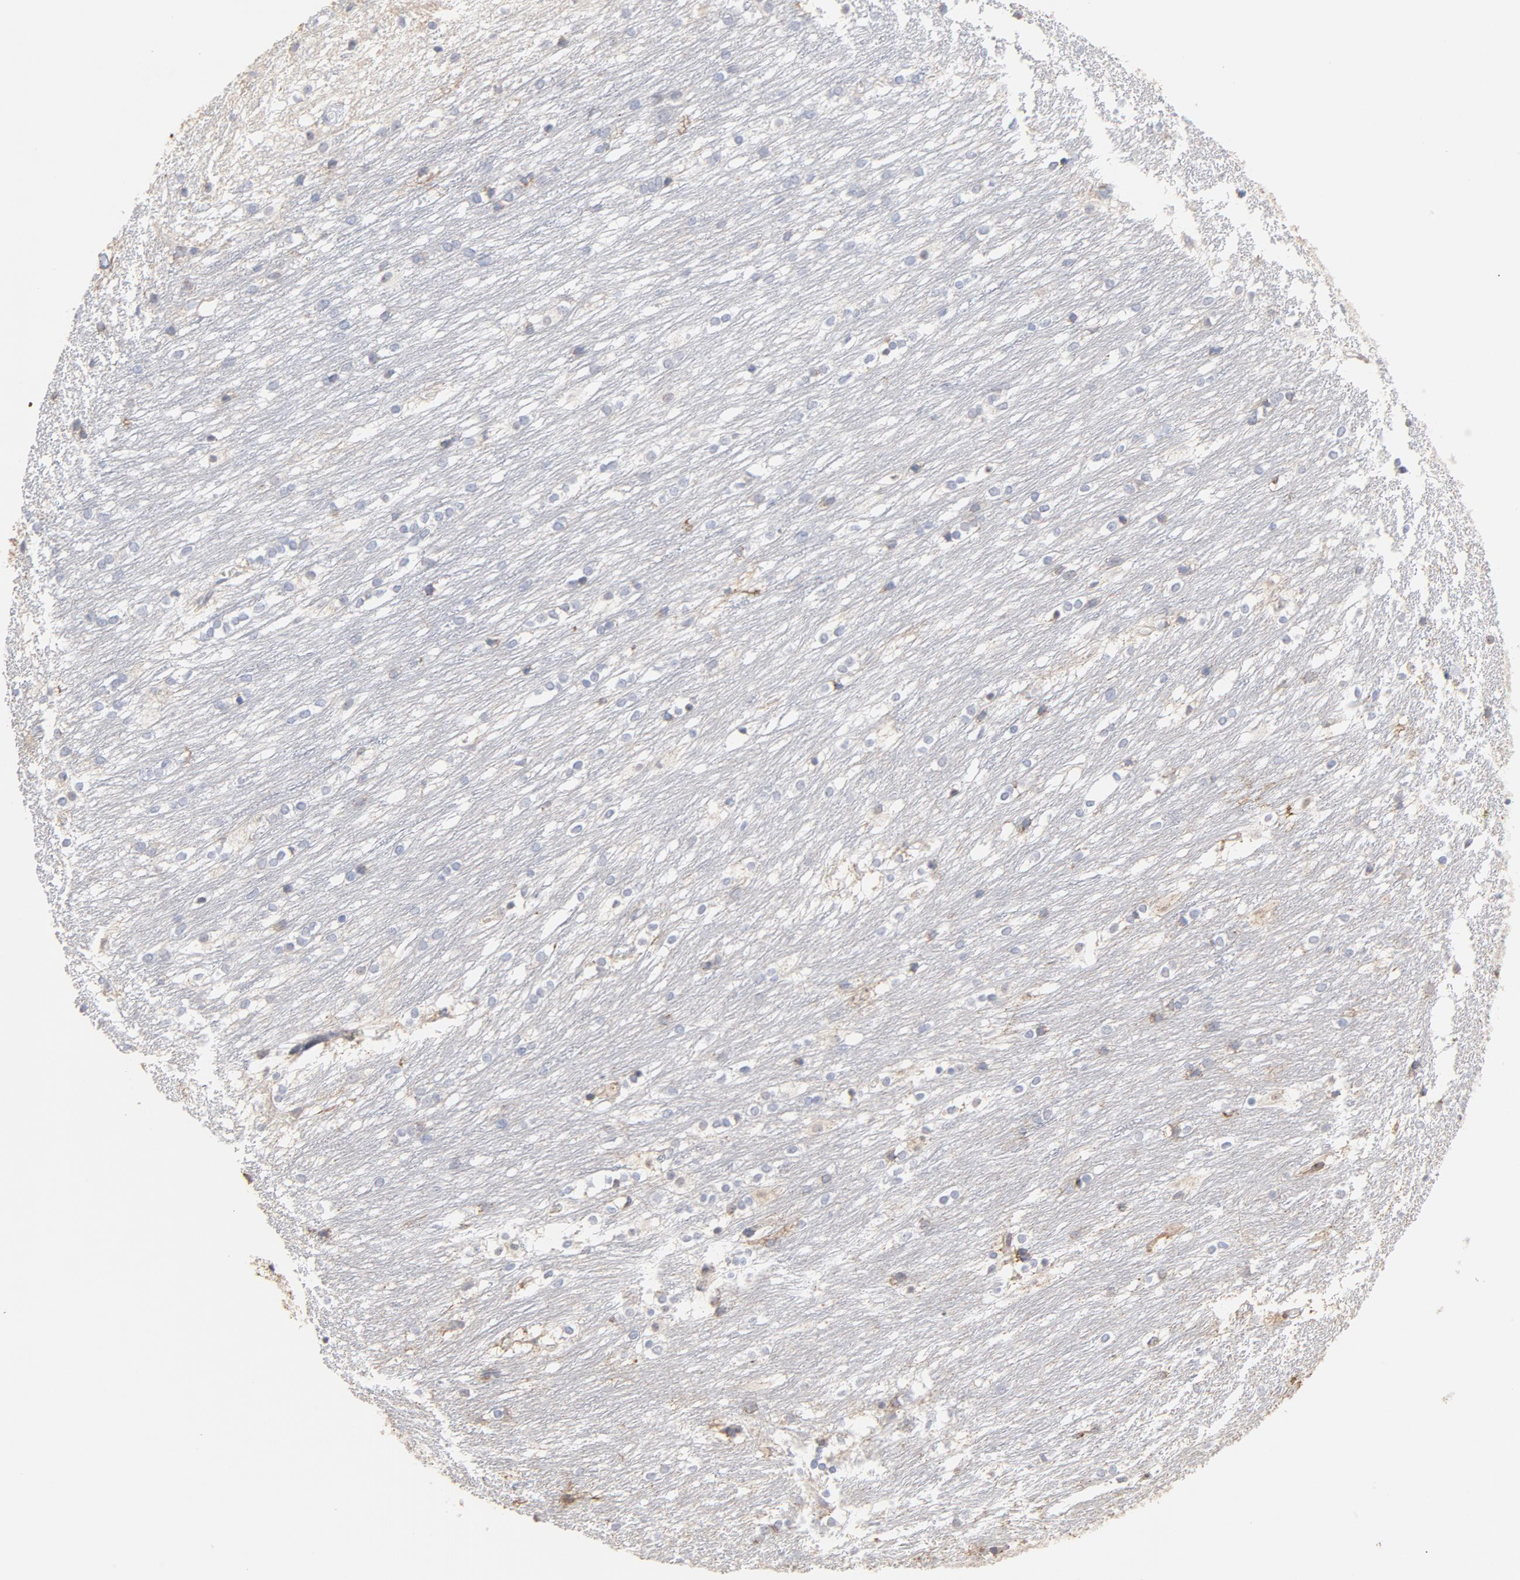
{"staining": {"intensity": "weak", "quantity": "<25%", "location": "cytoplasmic/membranous,nuclear"}, "tissue": "caudate", "cell_type": "Glial cells", "image_type": "normal", "snomed": [{"axis": "morphology", "description": "Normal tissue, NOS"}, {"axis": "topography", "description": "Lateral ventricle wall"}], "caption": "This is a micrograph of immunohistochemistry staining of unremarkable caudate, which shows no expression in glial cells.", "gene": "PNMA1", "patient": {"sex": "female", "age": 19}}